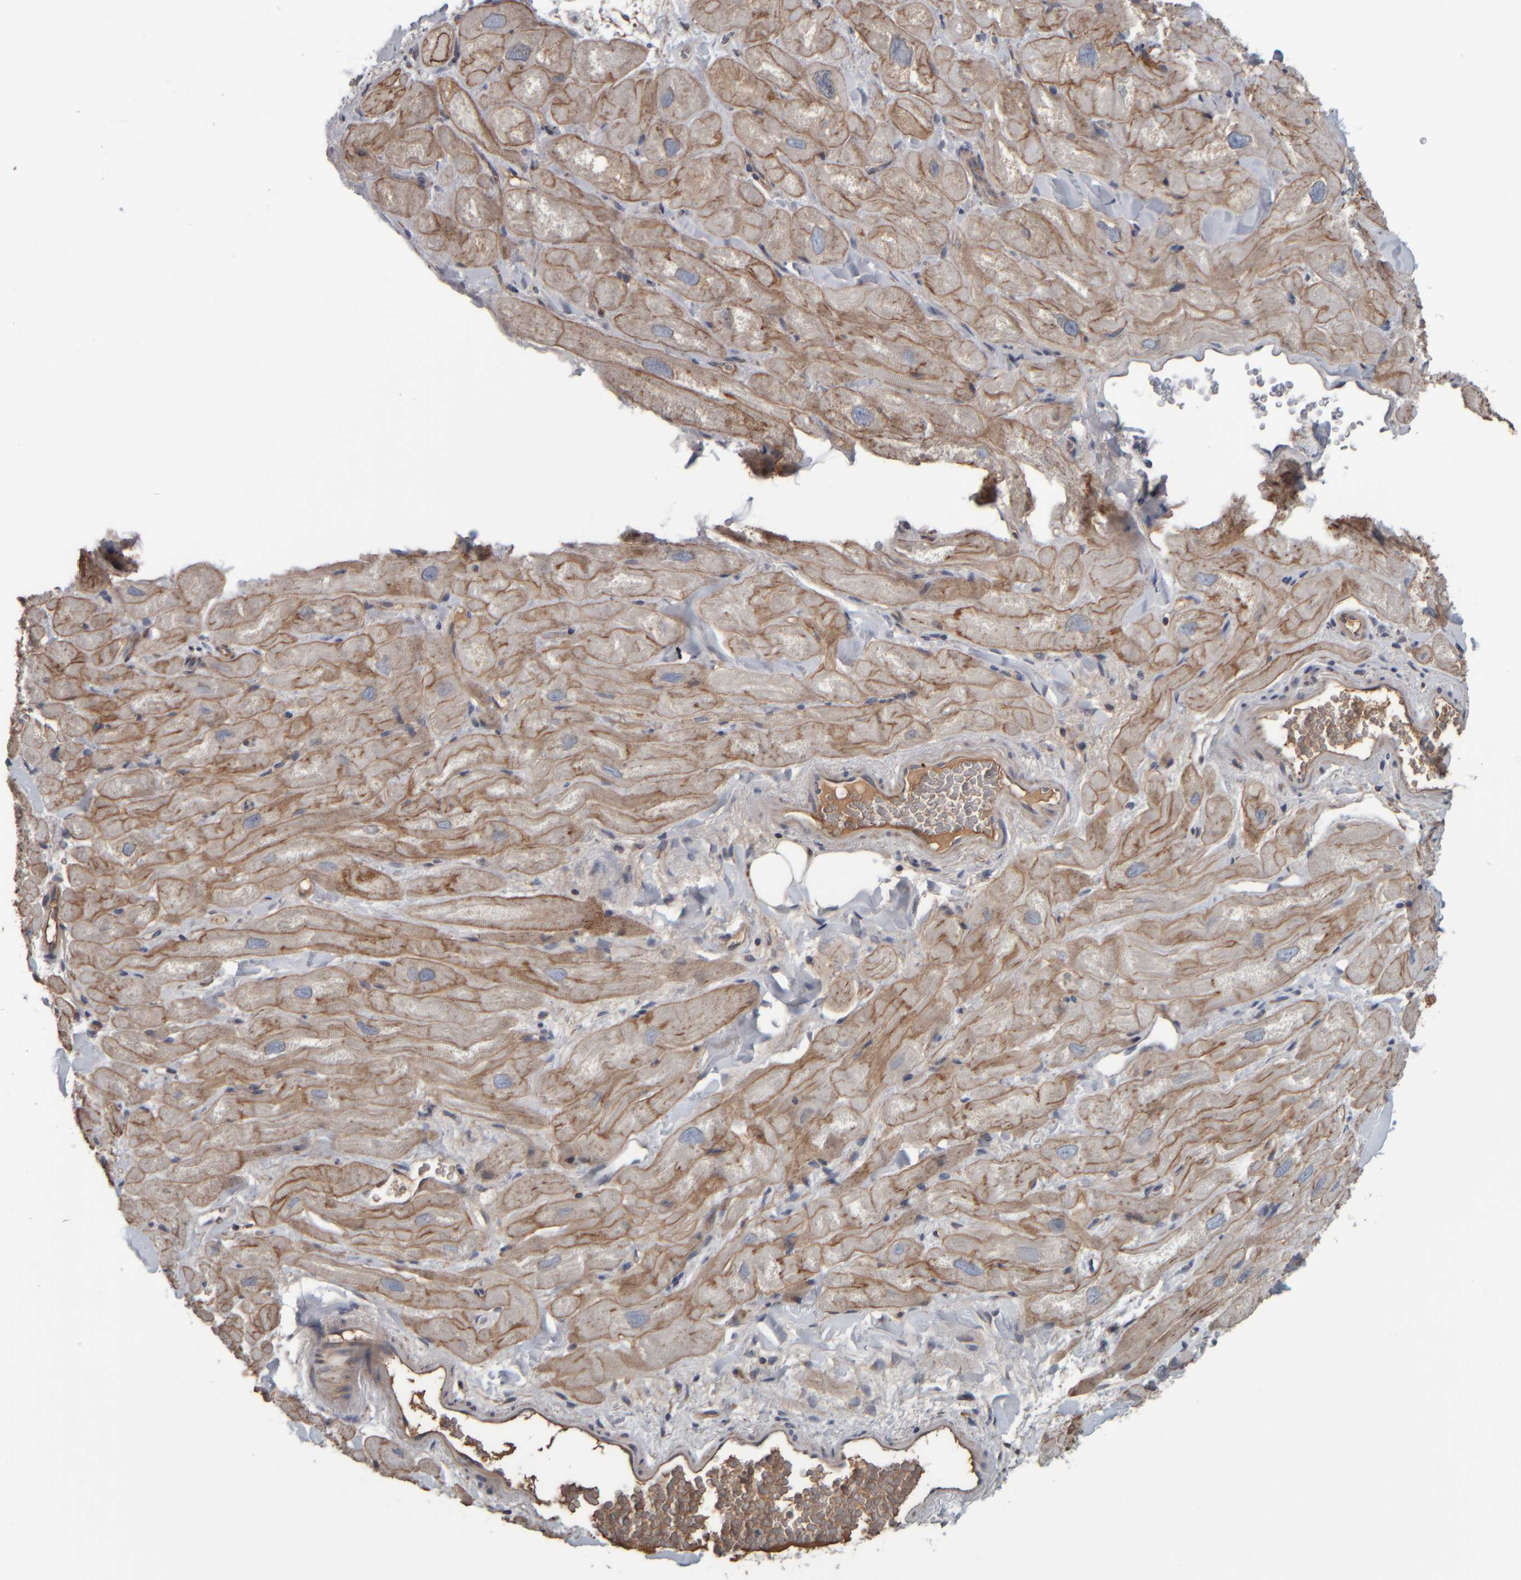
{"staining": {"intensity": "moderate", "quantity": "25%-75%", "location": "cytoplasmic/membranous"}, "tissue": "heart muscle", "cell_type": "Cardiomyocytes", "image_type": "normal", "snomed": [{"axis": "morphology", "description": "Normal tissue, NOS"}, {"axis": "topography", "description": "Heart"}], "caption": "Immunohistochemical staining of benign heart muscle displays 25%-75% levels of moderate cytoplasmic/membranous protein positivity in approximately 25%-75% of cardiomyocytes.", "gene": "CAVIN4", "patient": {"sex": "male", "age": 49}}